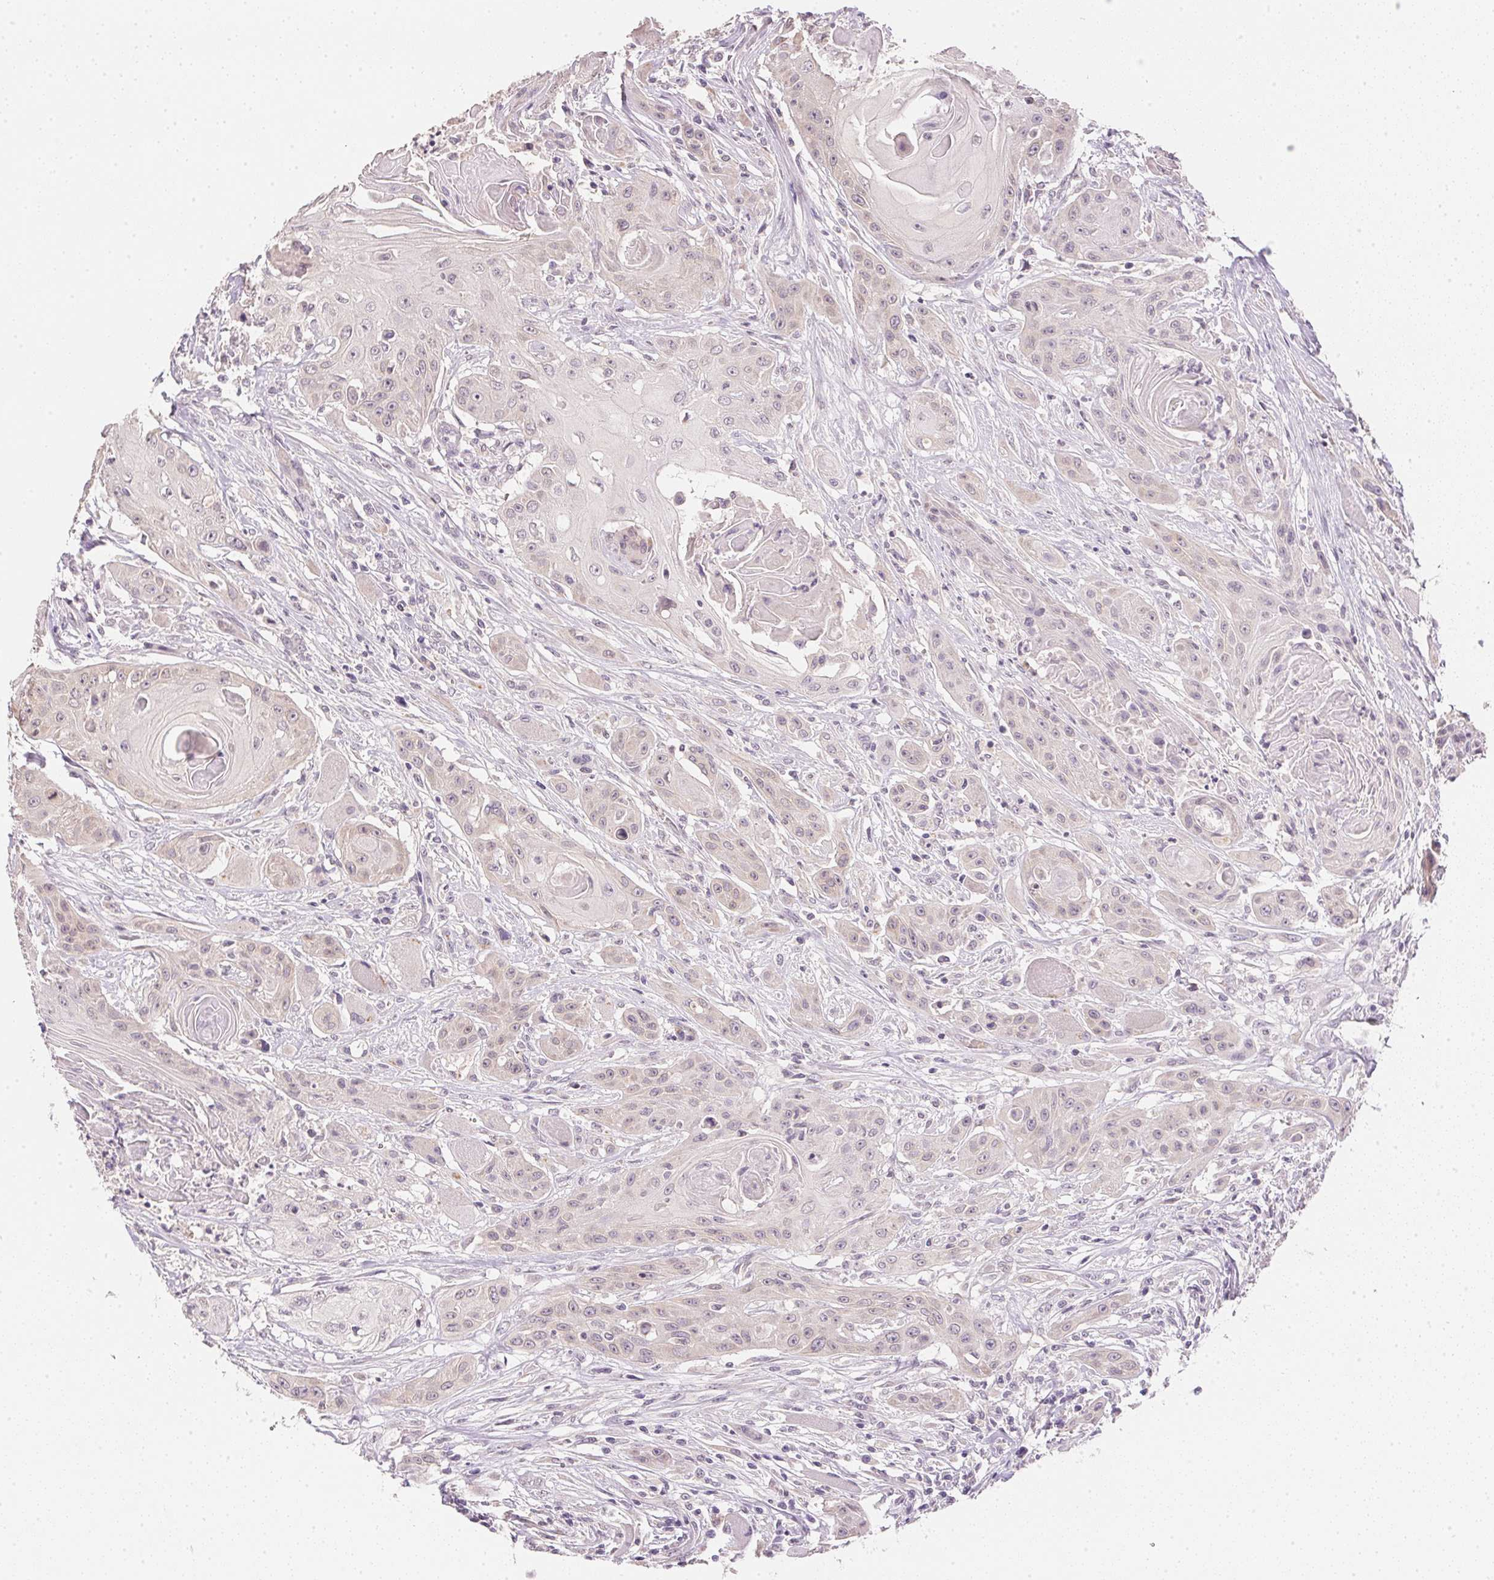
{"staining": {"intensity": "negative", "quantity": "none", "location": "none"}, "tissue": "head and neck cancer", "cell_type": "Tumor cells", "image_type": "cancer", "snomed": [{"axis": "morphology", "description": "Squamous cell carcinoma, NOS"}, {"axis": "topography", "description": "Oral tissue"}, {"axis": "topography", "description": "Head-Neck"}, {"axis": "topography", "description": "Neck, NOS"}], "caption": "This is an immunohistochemistry (IHC) histopathology image of human head and neck cancer (squamous cell carcinoma). There is no expression in tumor cells.", "gene": "DHCR24", "patient": {"sex": "female", "age": 55}}